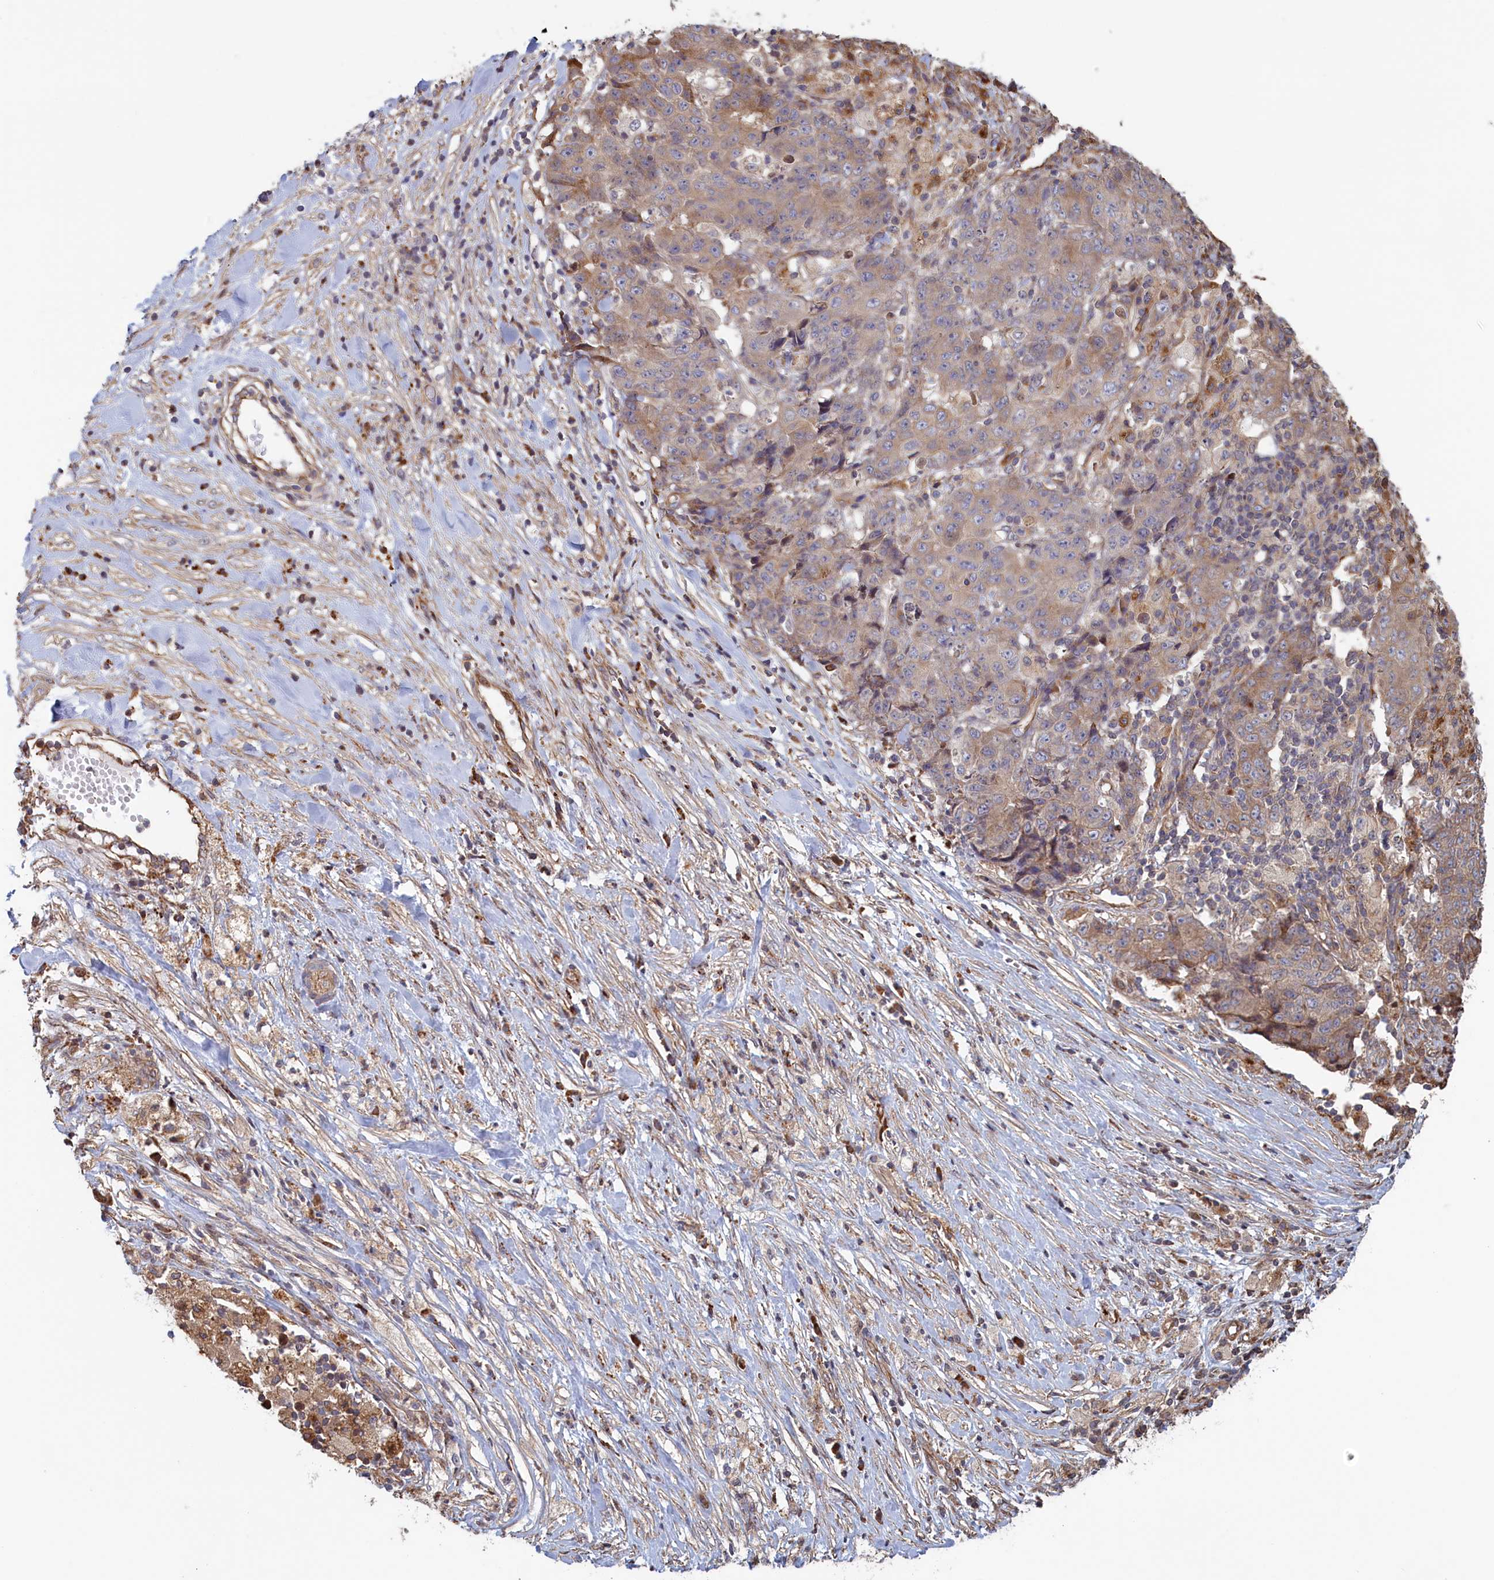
{"staining": {"intensity": "weak", "quantity": "25%-75%", "location": "cytoplasmic/membranous"}, "tissue": "ovarian cancer", "cell_type": "Tumor cells", "image_type": "cancer", "snomed": [{"axis": "morphology", "description": "Carcinoma, endometroid"}, {"axis": "topography", "description": "Ovary"}], "caption": "There is low levels of weak cytoplasmic/membranous positivity in tumor cells of ovarian cancer, as demonstrated by immunohistochemical staining (brown color).", "gene": "RILPL1", "patient": {"sex": "female", "age": 42}}